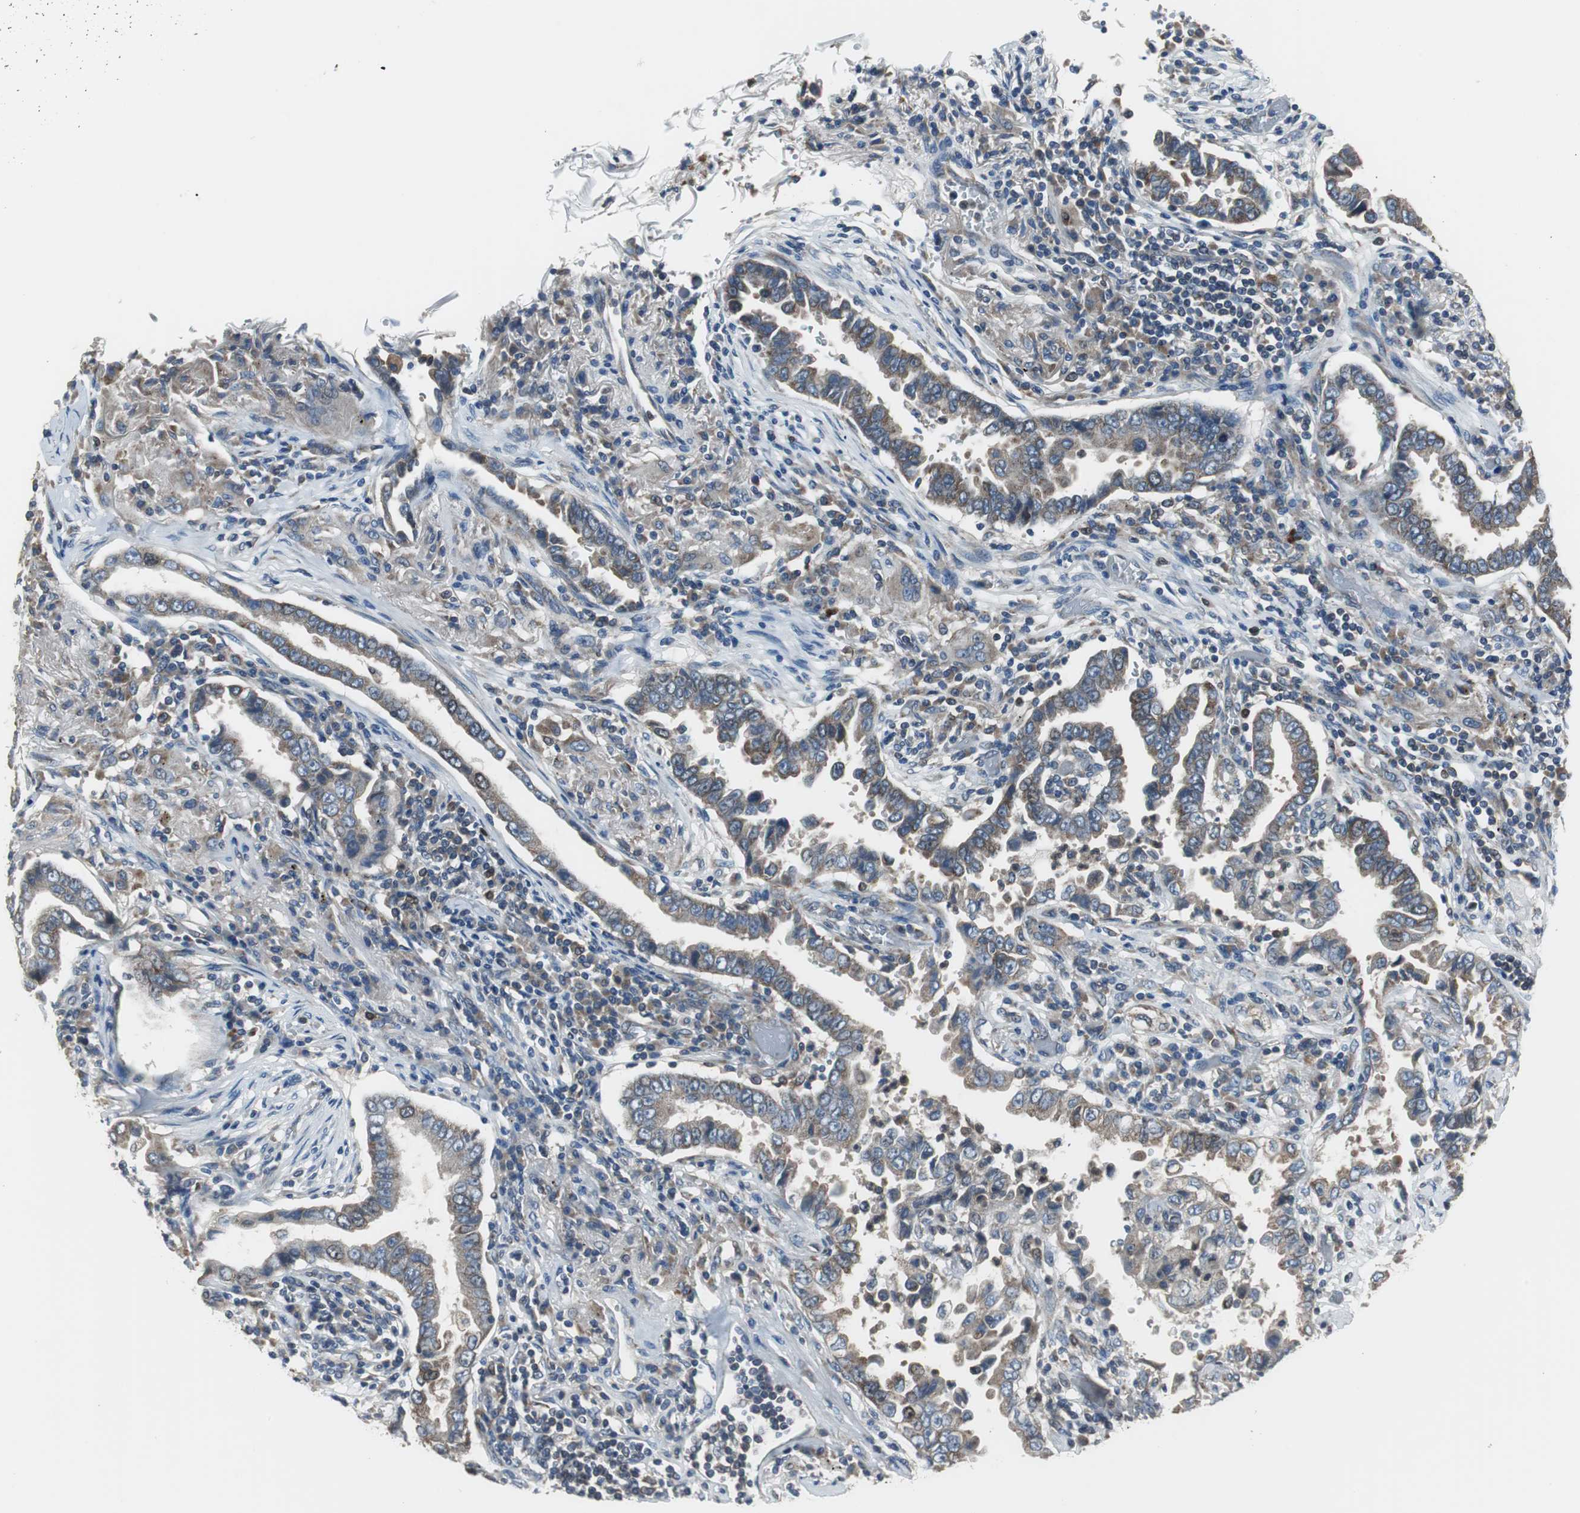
{"staining": {"intensity": "moderate", "quantity": "25%-75%", "location": "cytoplasmic/membranous"}, "tissue": "lung cancer", "cell_type": "Tumor cells", "image_type": "cancer", "snomed": [{"axis": "morphology", "description": "Normal tissue, NOS"}, {"axis": "morphology", "description": "Inflammation, NOS"}, {"axis": "morphology", "description": "Adenocarcinoma, NOS"}, {"axis": "topography", "description": "Lung"}], "caption": "Approximately 25%-75% of tumor cells in human lung cancer demonstrate moderate cytoplasmic/membranous protein expression as visualized by brown immunohistochemical staining.", "gene": "PI4KB", "patient": {"sex": "female", "age": 64}}